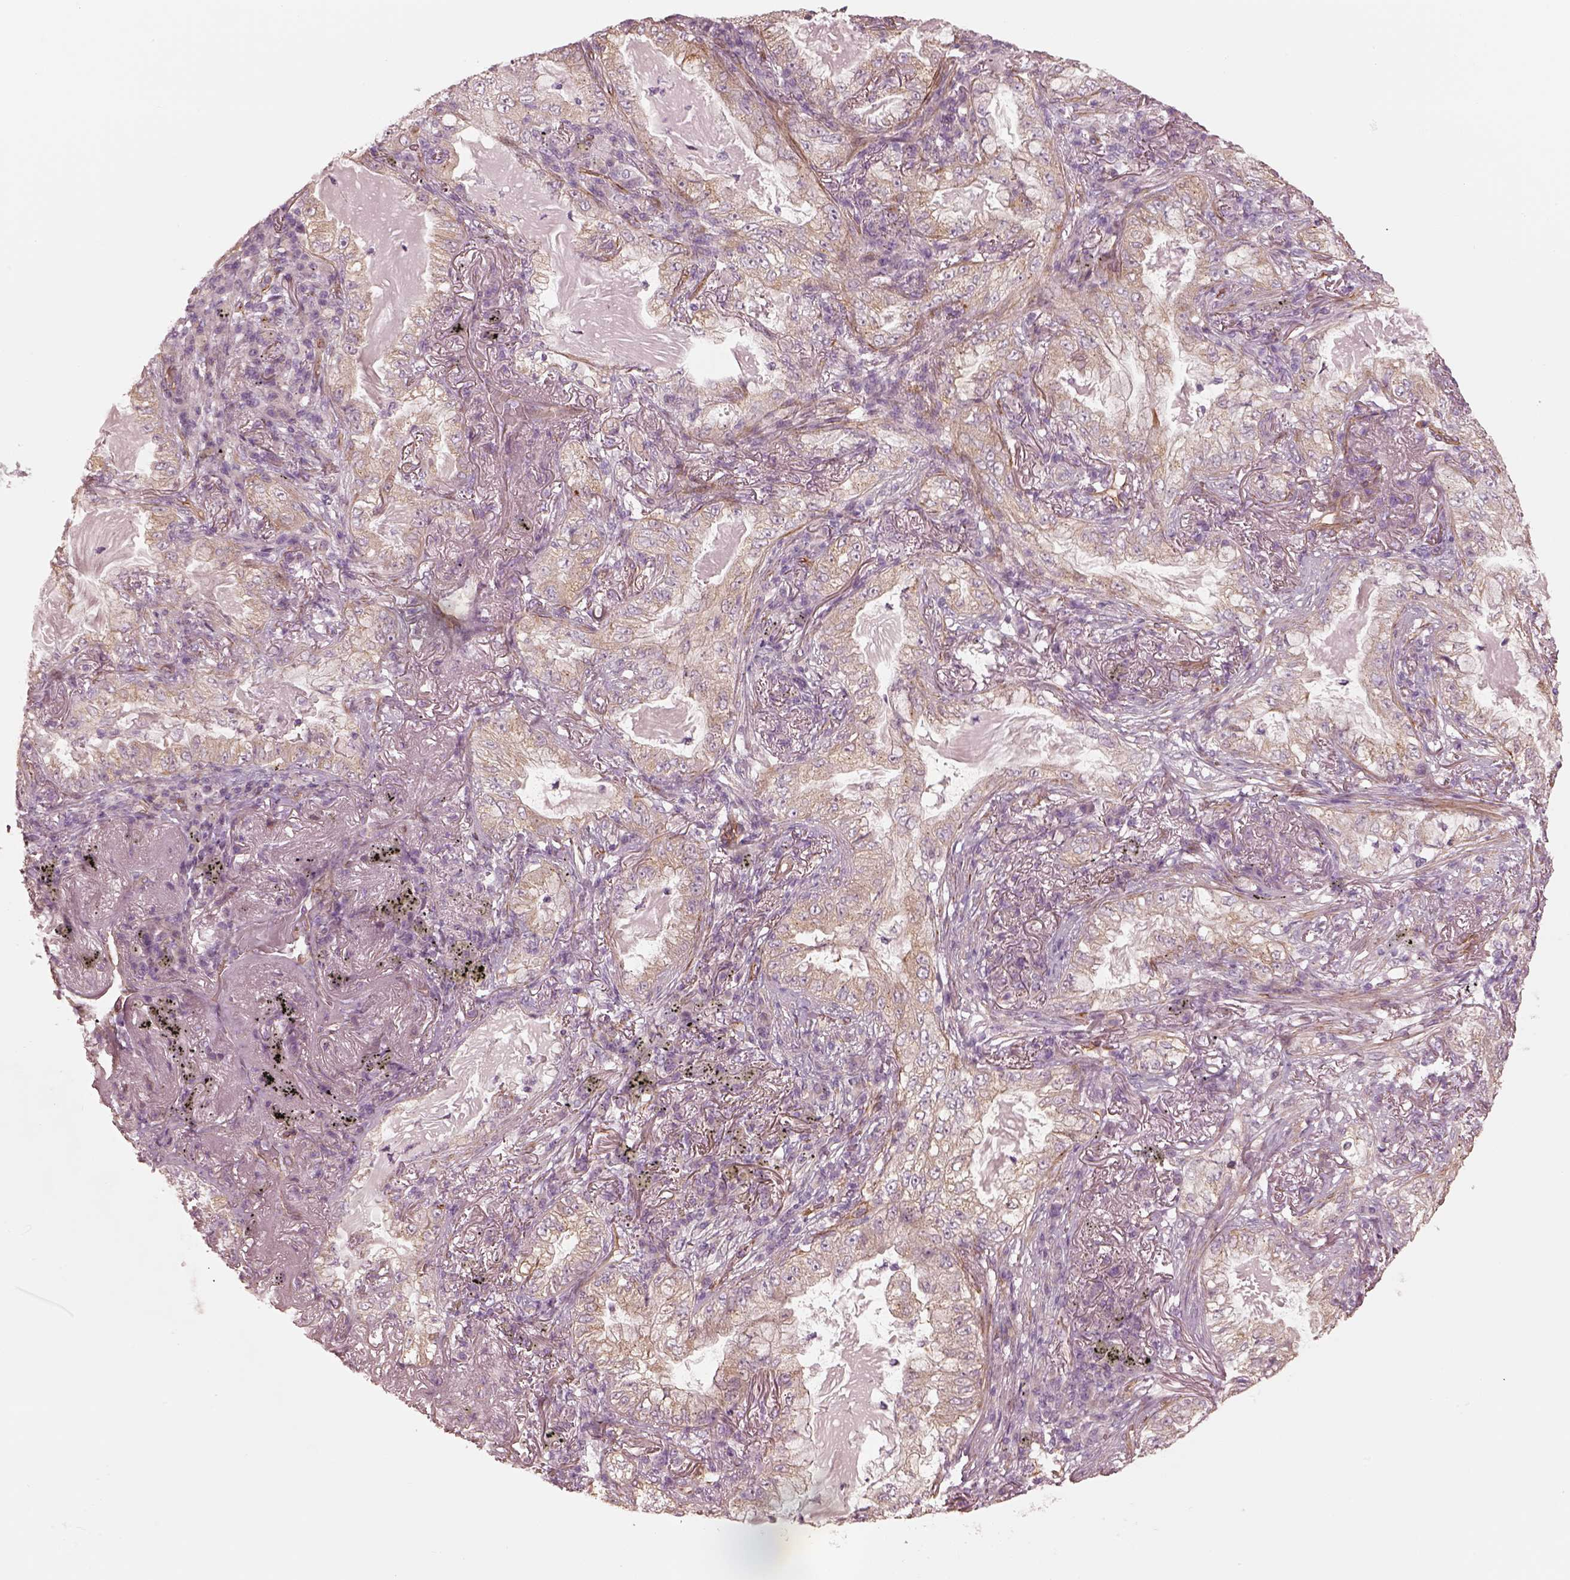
{"staining": {"intensity": "negative", "quantity": "none", "location": "none"}, "tissue": "lung cancer", "cell_type": "Tumor cells", "image_type": "cancer", "snomed": [{"axis": "morphology", "description": "Adenocarcinoma, NOS"}, {"axis": "topography", "description": "Lung"}], "caption": "IHC photomicrograph of neoplastic tissue: human lung cancer (adenocarcinoma) stained with DAB reveals no significant protein expression in tumor cells.", "gene": "CRYM", "patient": {"sex": "female", "age": 73}}